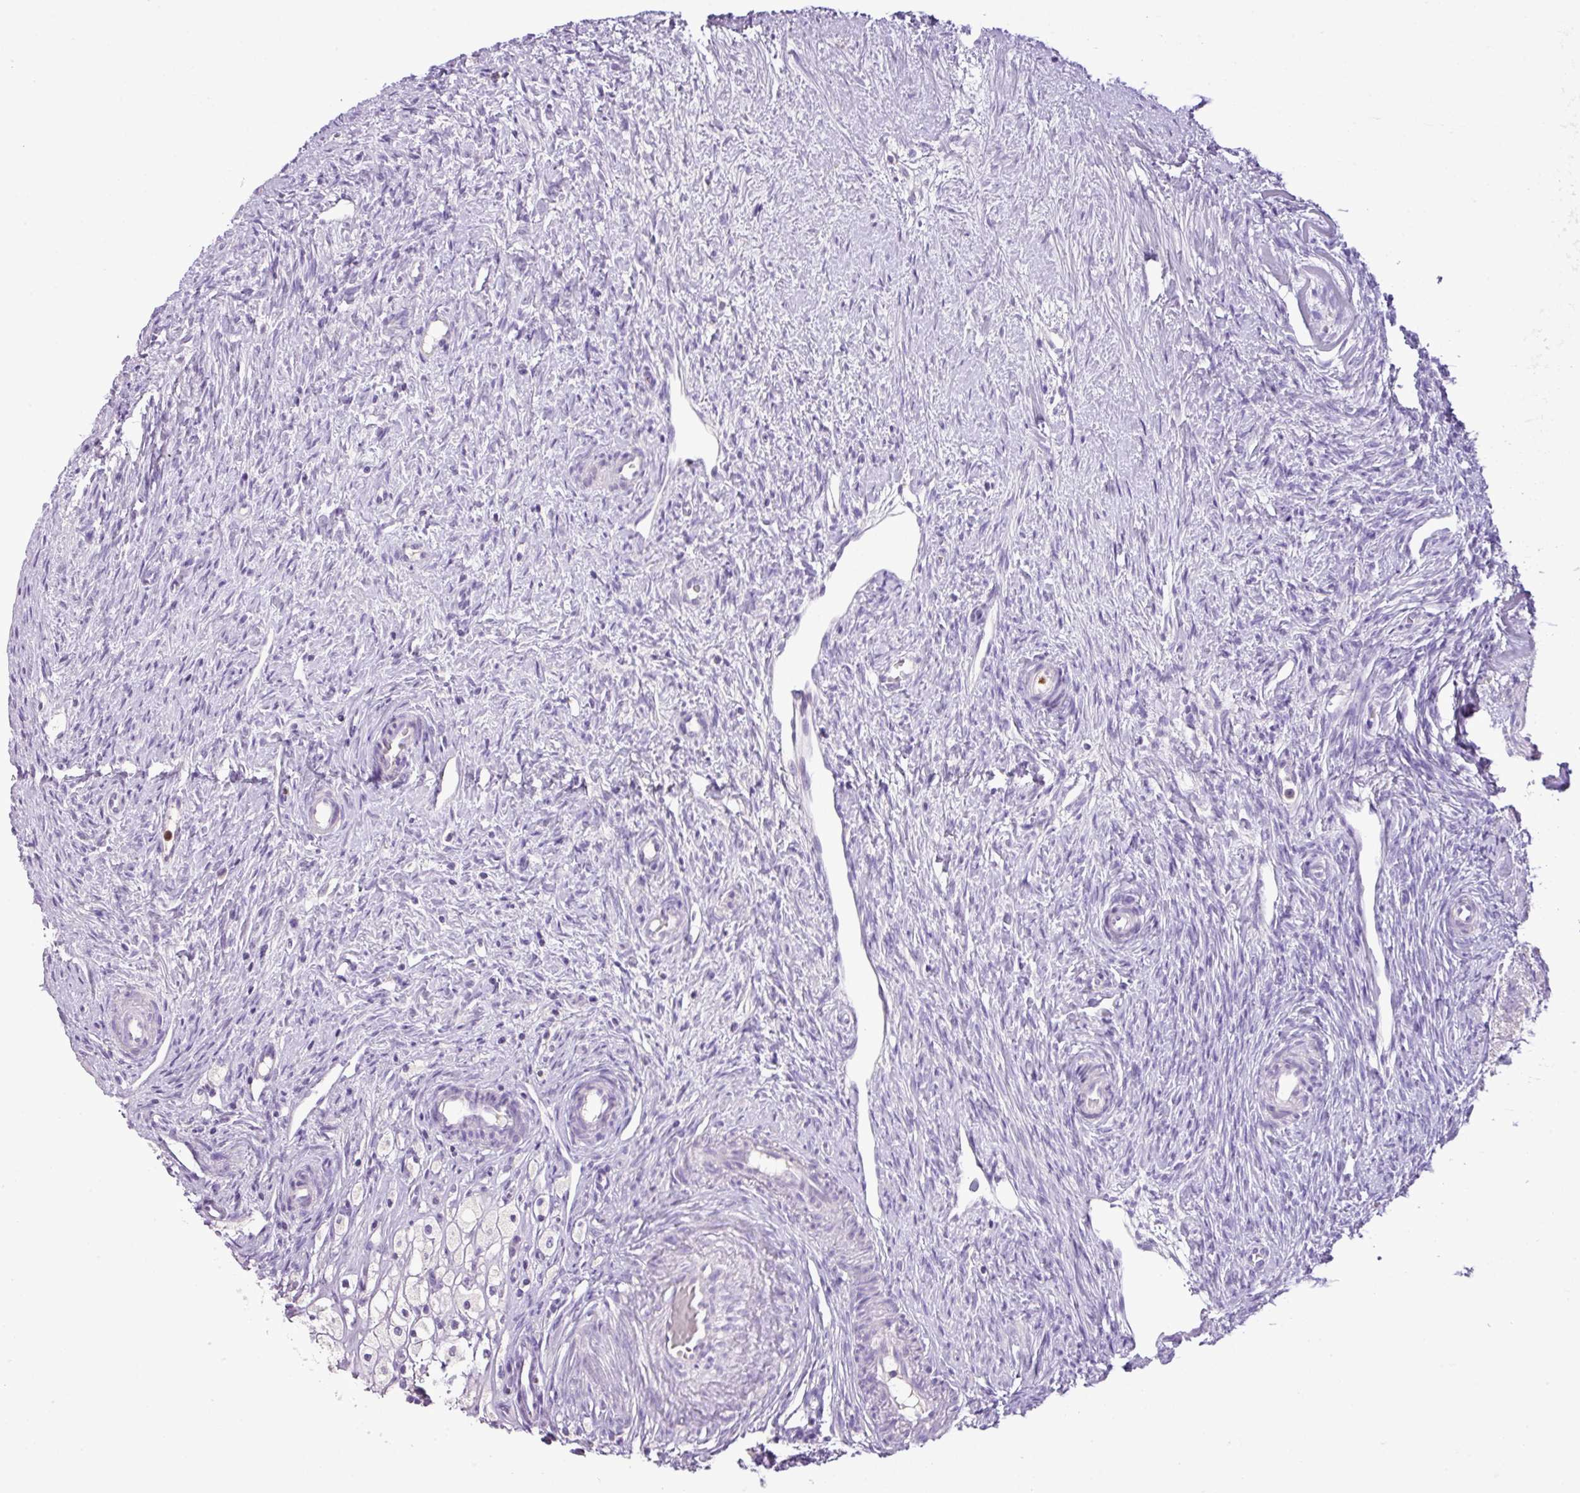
{"staining": {"intensity": "negative", "quantity": "none", "location": "none"}, "tissue": "ovary", "cell_type": "Follicle cells", "image_type": "normal", "snomed": [{"axis": "morphology", "description": "Normal tissue, NOS"}, {"axis": "topography", "description": "Ovary"}], "caption": "This is a photomicrograph of immunohistochemistry (IHC) staining of benign ovary, which shows no positivity in follicle cells.", "gene": "HTR3E", "patient": {"sex": "female", "age": 51}}